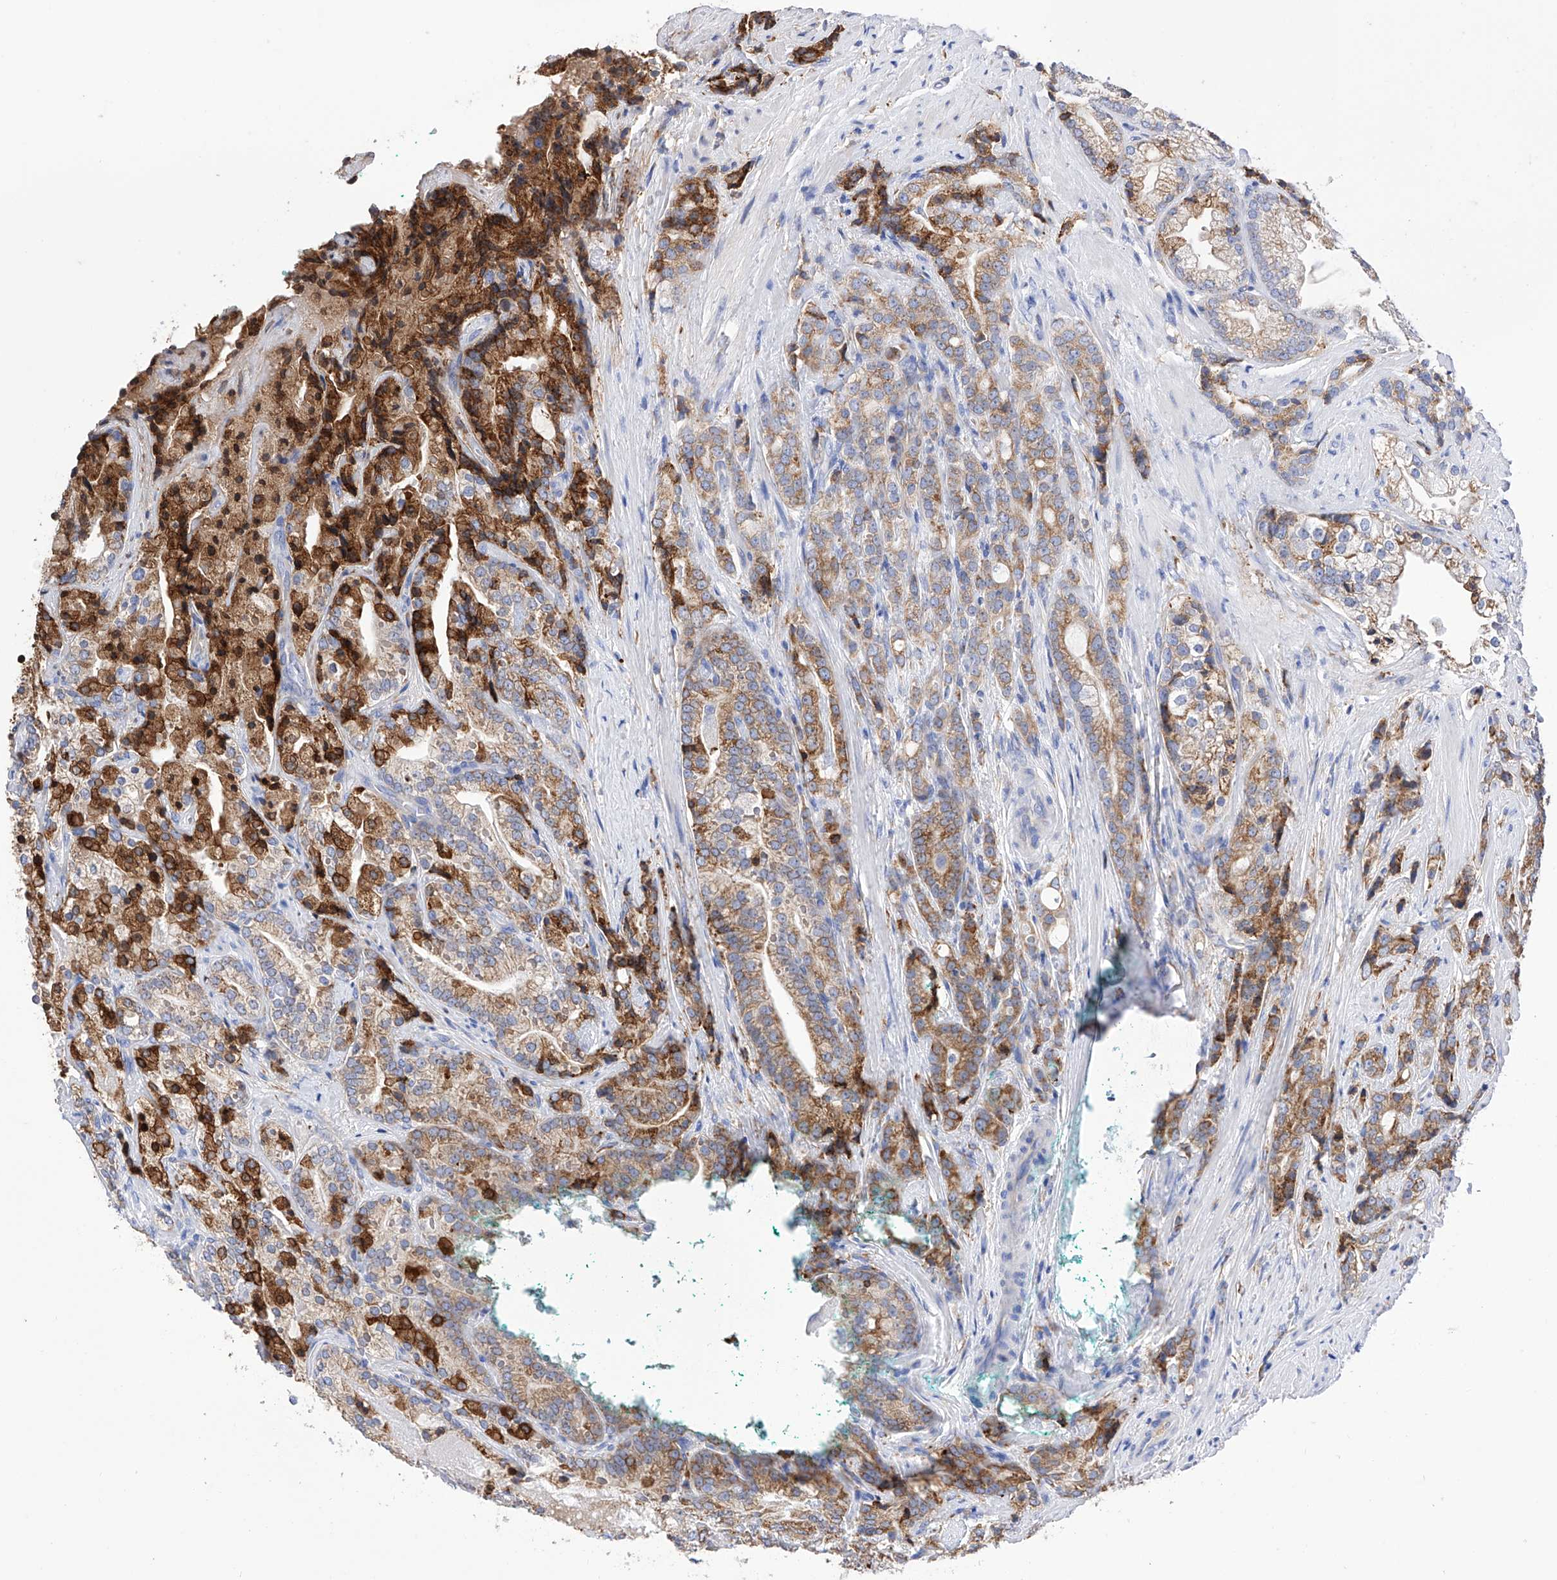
{"staining": {"intensity": "moderate", "quantity": "25%-75%", "location": "cytoplasmic/membranous"}, "tissue": "prostate cancer", "cell_type": "Tumor cells", "image_type": "cancer", "snomed": [{"axis": "morphology", "description": "Adenocarcinoma, High grade"}, {"axis": "topography", "description": "Prostate"}], "caption": "Human high-grade adenocarcinoma (prostate) stained with a brown dye demonstrates moderate cytoplasmic/membranous positive positivity in about 25%-75% of tumor cells.", "gene": "PDIA5", "patient": {"sex": "male", "age": 57}}